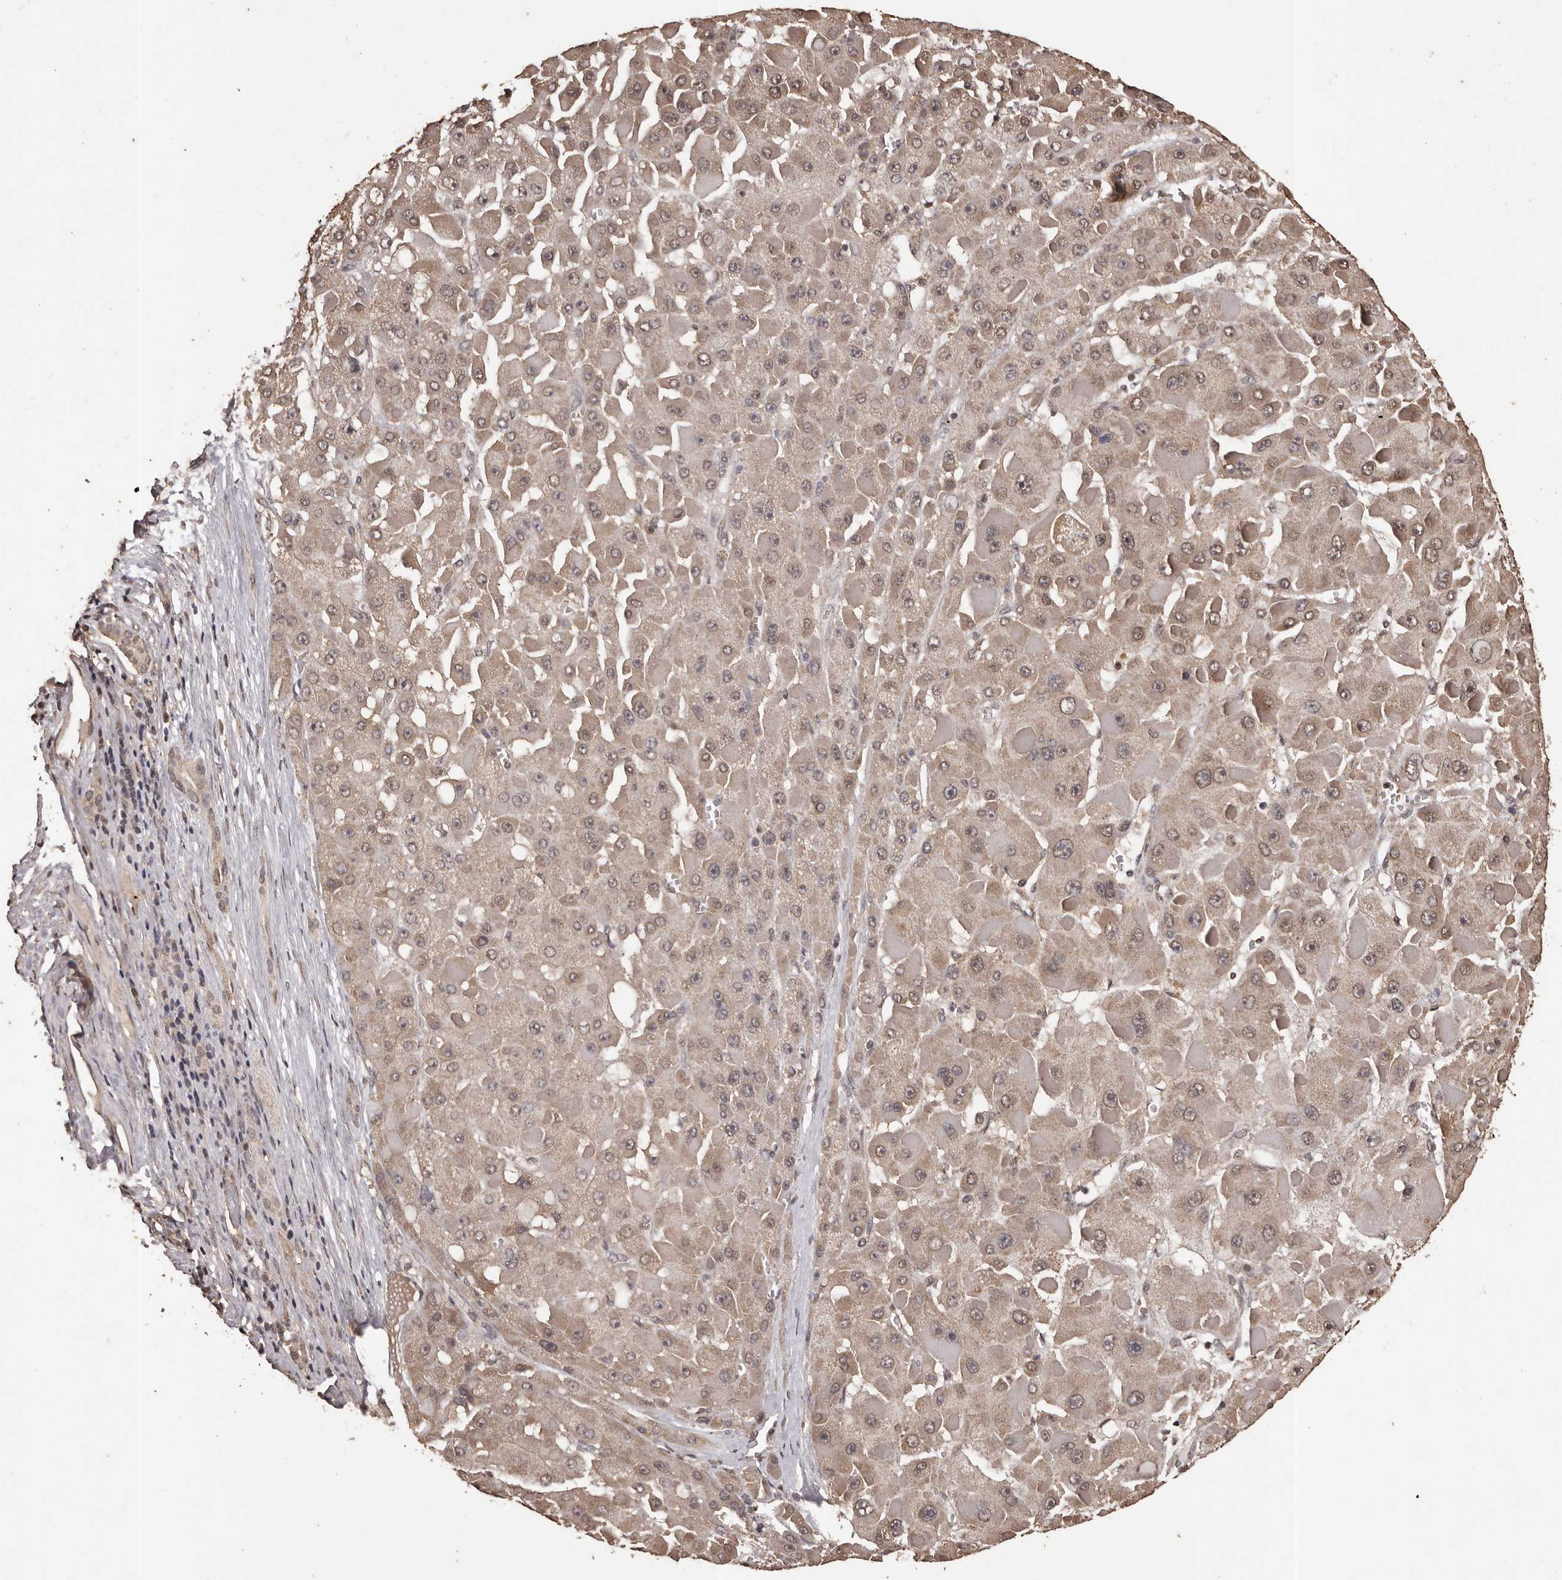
{"staining": {"intensity": "weak", "quantity": ">75%", "location": "cytoplasmic/membranous"}, "tissue": "liver cancer", "cell_type": "Tumor cells", "image_type": "cancer", "snomed": [{"axis": "morphology", "description": "Carcinoma, Hepatocellular, NOS"}, {"axis": "topography", "description": "Liver"}], "caption": "This photomicrograph demonstrates liver cancer (hepatocellular carcinoma) stained with IHC to label a protein in brown. The cytoplasmic/membranous of tumor cells show weak positivity for the protein. Nuclei are counter-stained blue.", "gene": "NAV1", "patient": {"sex": "female", "age": 73}}